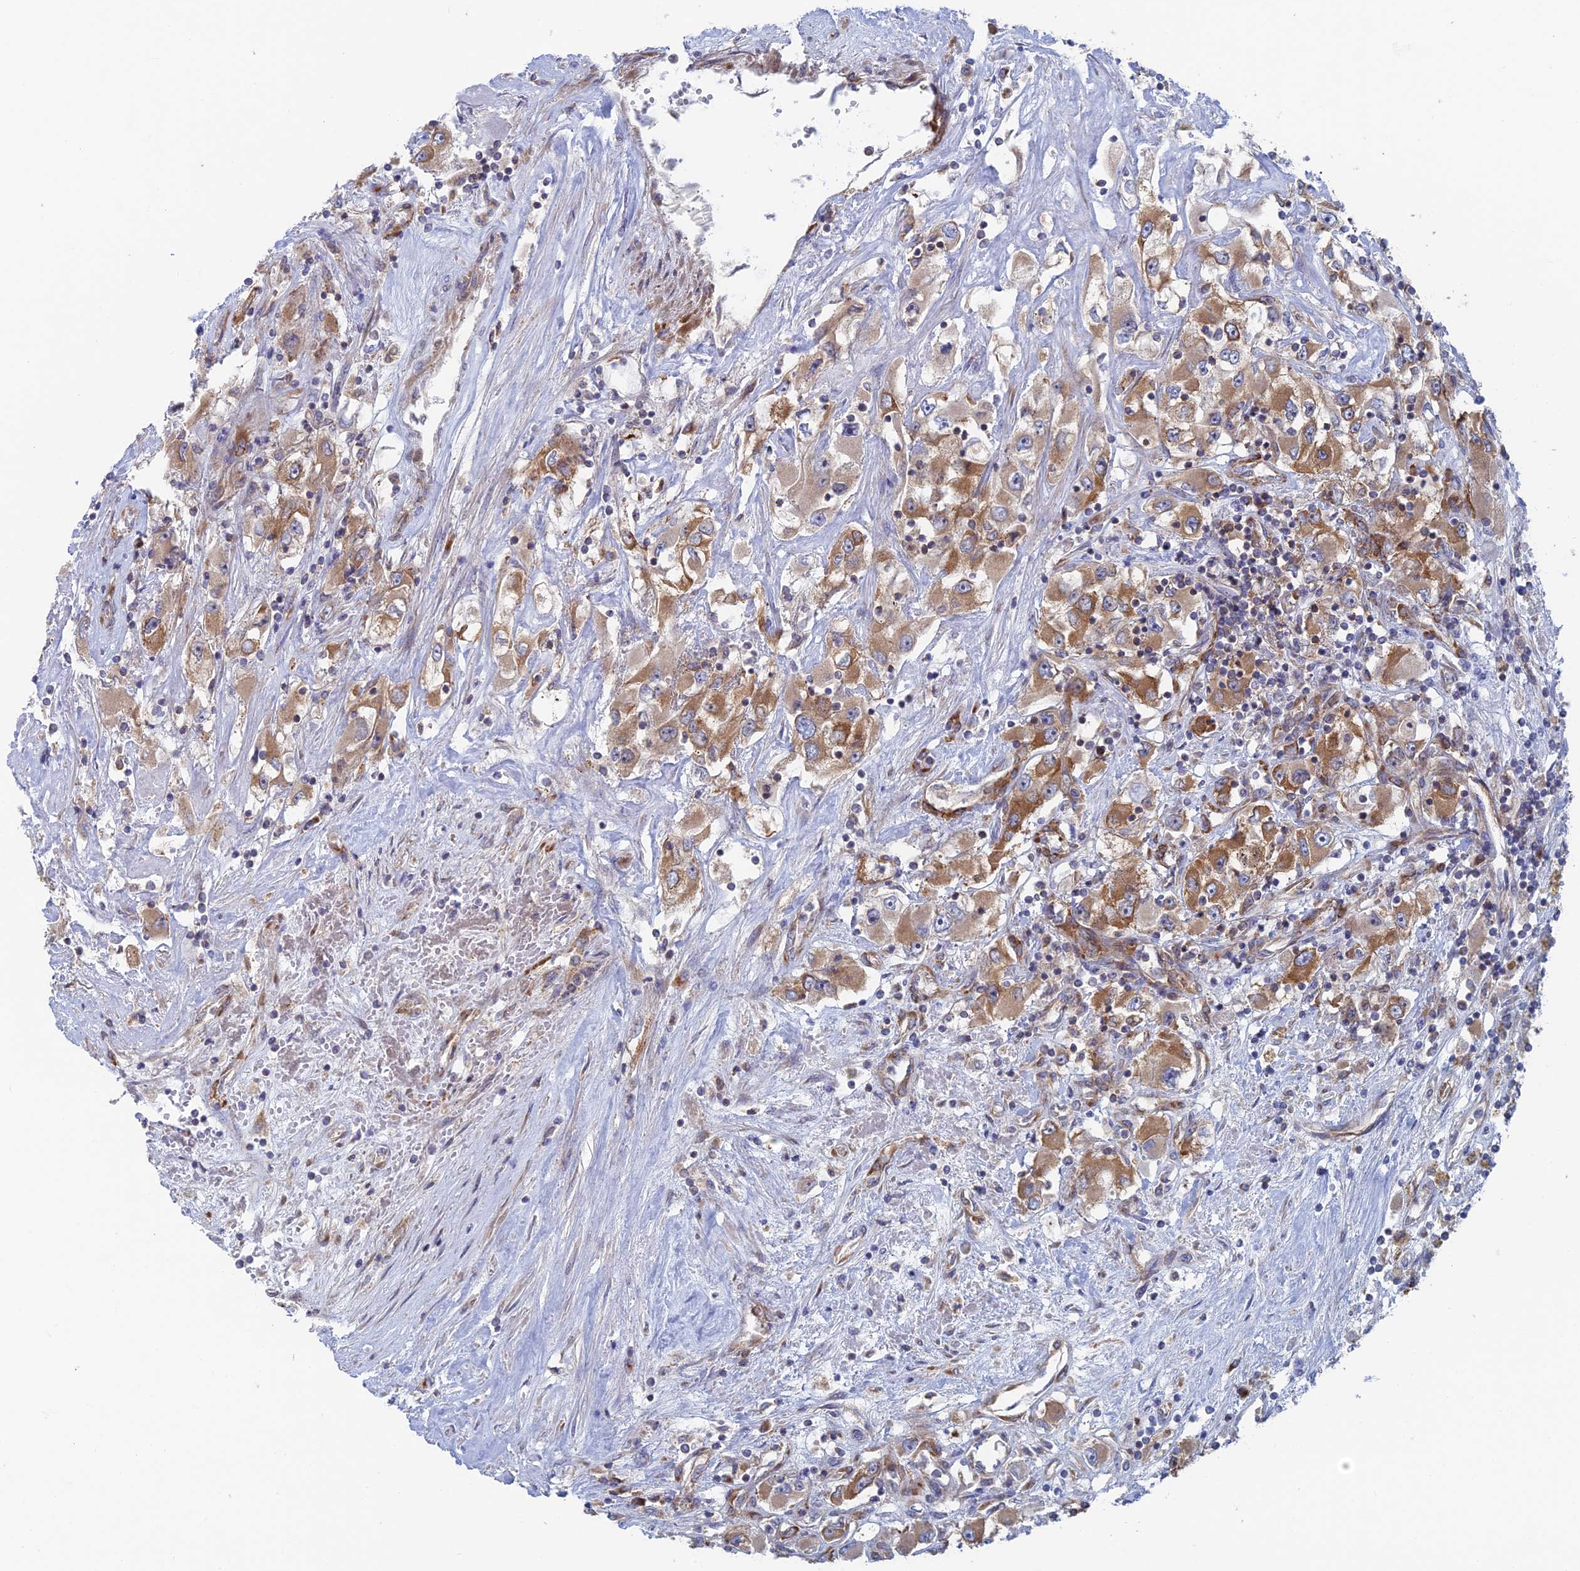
{"staining": {"intensity": "moderate", "quantity": ">75%", "location": "cytoplasmic/membranous"}, "tissue": "renal cancer", "cell_type": "Tumor cells", "image_type": "cancer", "snomed": [{"axis": "morphology", "description": "Adenocarcinoma, NOS"}, {"axis": "topography", "description": "Kidney"}], "caption": "IHC micrograph of human renal cancer stained for a protein (brown), which exhibits medium levels of moderate cytoplasmic/membranous positivity in about >75% of tumor cells.", "gene": "TBC1D30", "patient": {"sex": "female", "age": 52}}